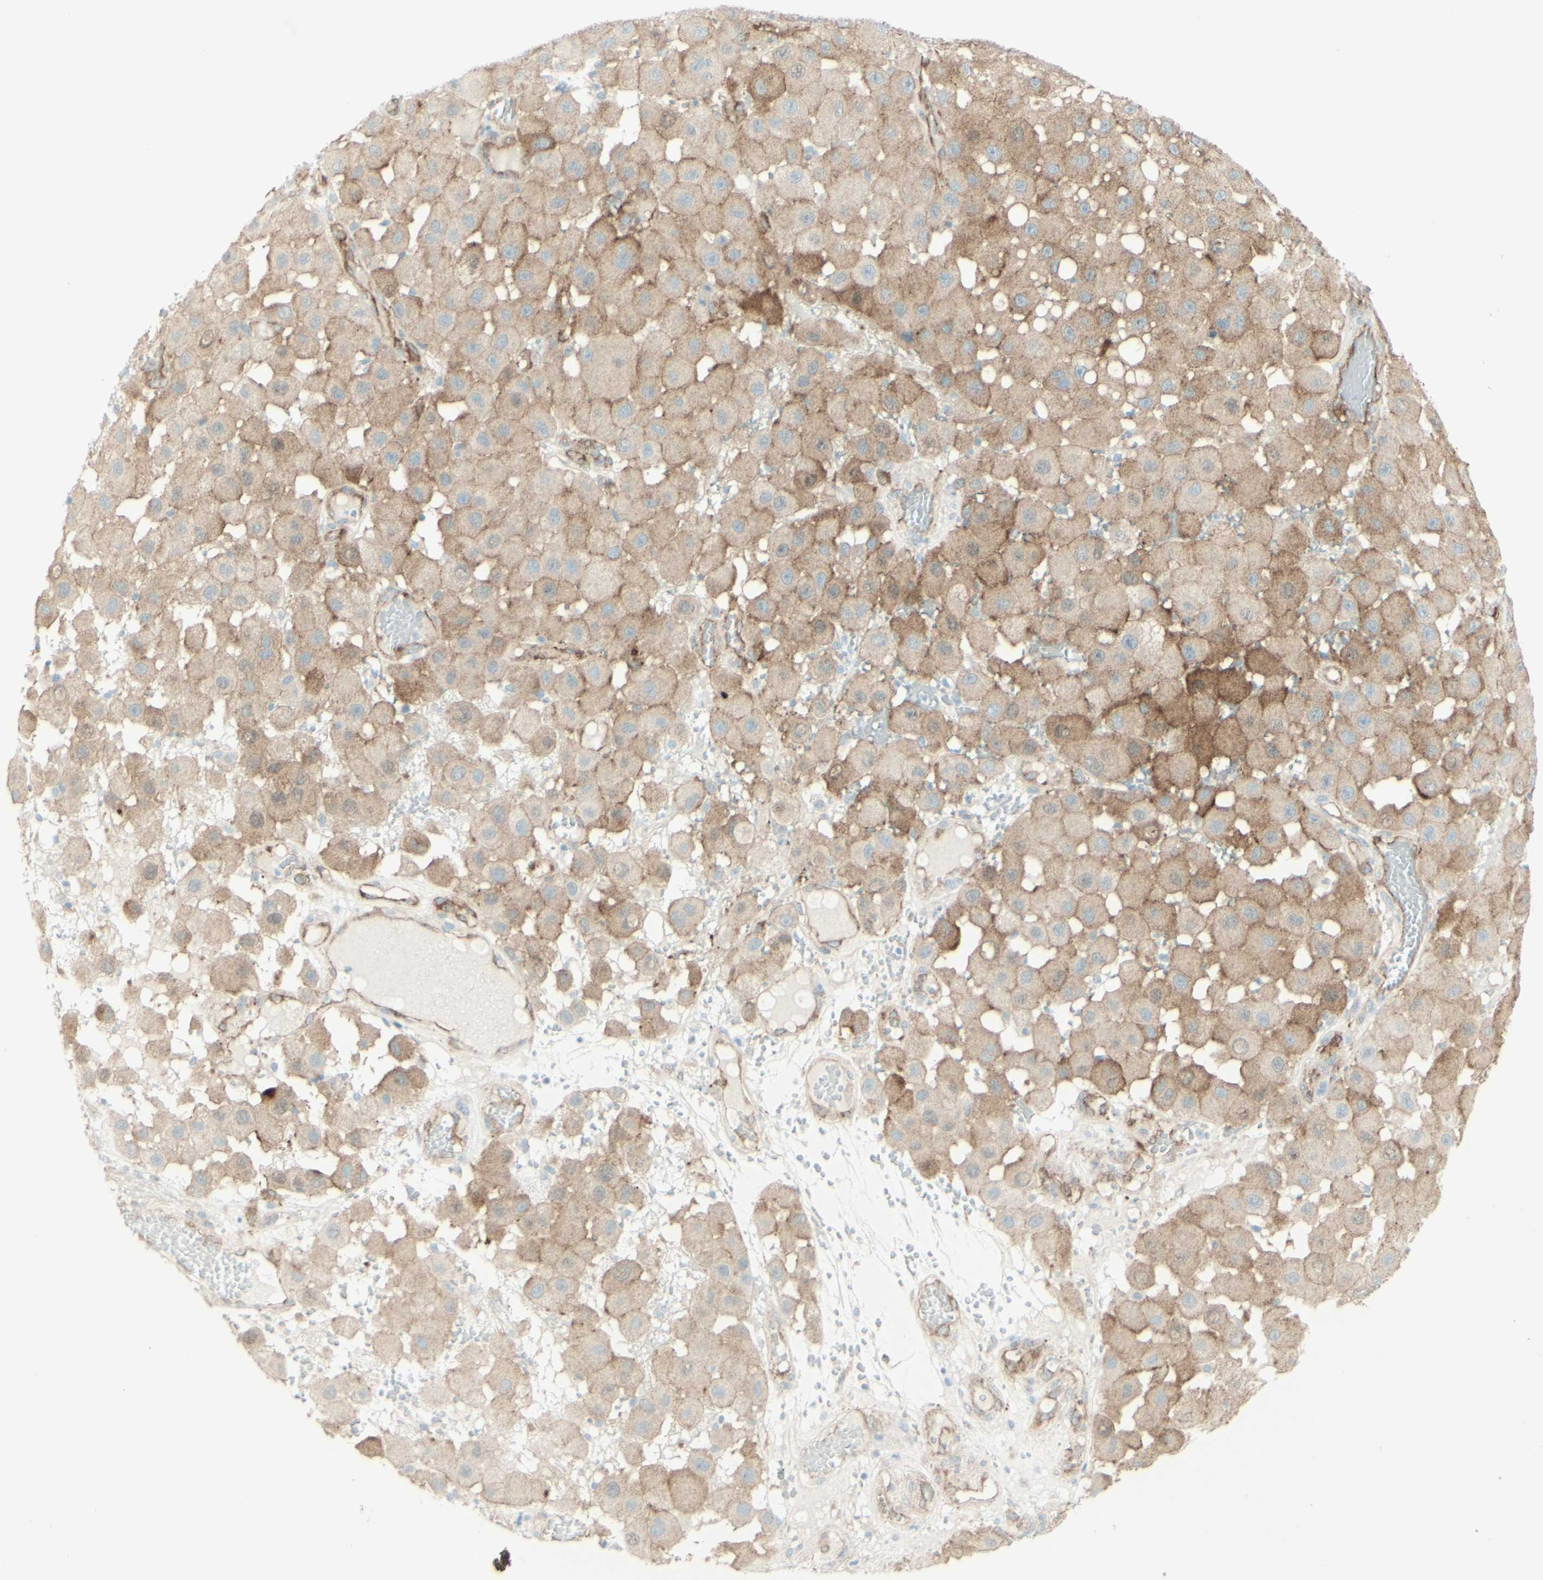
{"staining": {"intensity": "moderate", "quantity": "25%-75%", "location": "cytoplasmic/membranous"}, "tissue": "melanoma", "cell_type": "Tumor cells", "image_type": "cancer", "snomed": [{"axis": "morphology", "description": "Malignant melanoma, NOS"}, {"axis": "topography", "description": "Skin"}], "caption": "Immunohistochemistry (IHC) micrograph of malignant melanoma stained for a protein (brown), which reveals medium levels of moderate cytoplasmic/membranous expression in about 25%-75% of tumor cells.", "gene": "MYO6", "patient": {"sex": "female", "age": 81}}